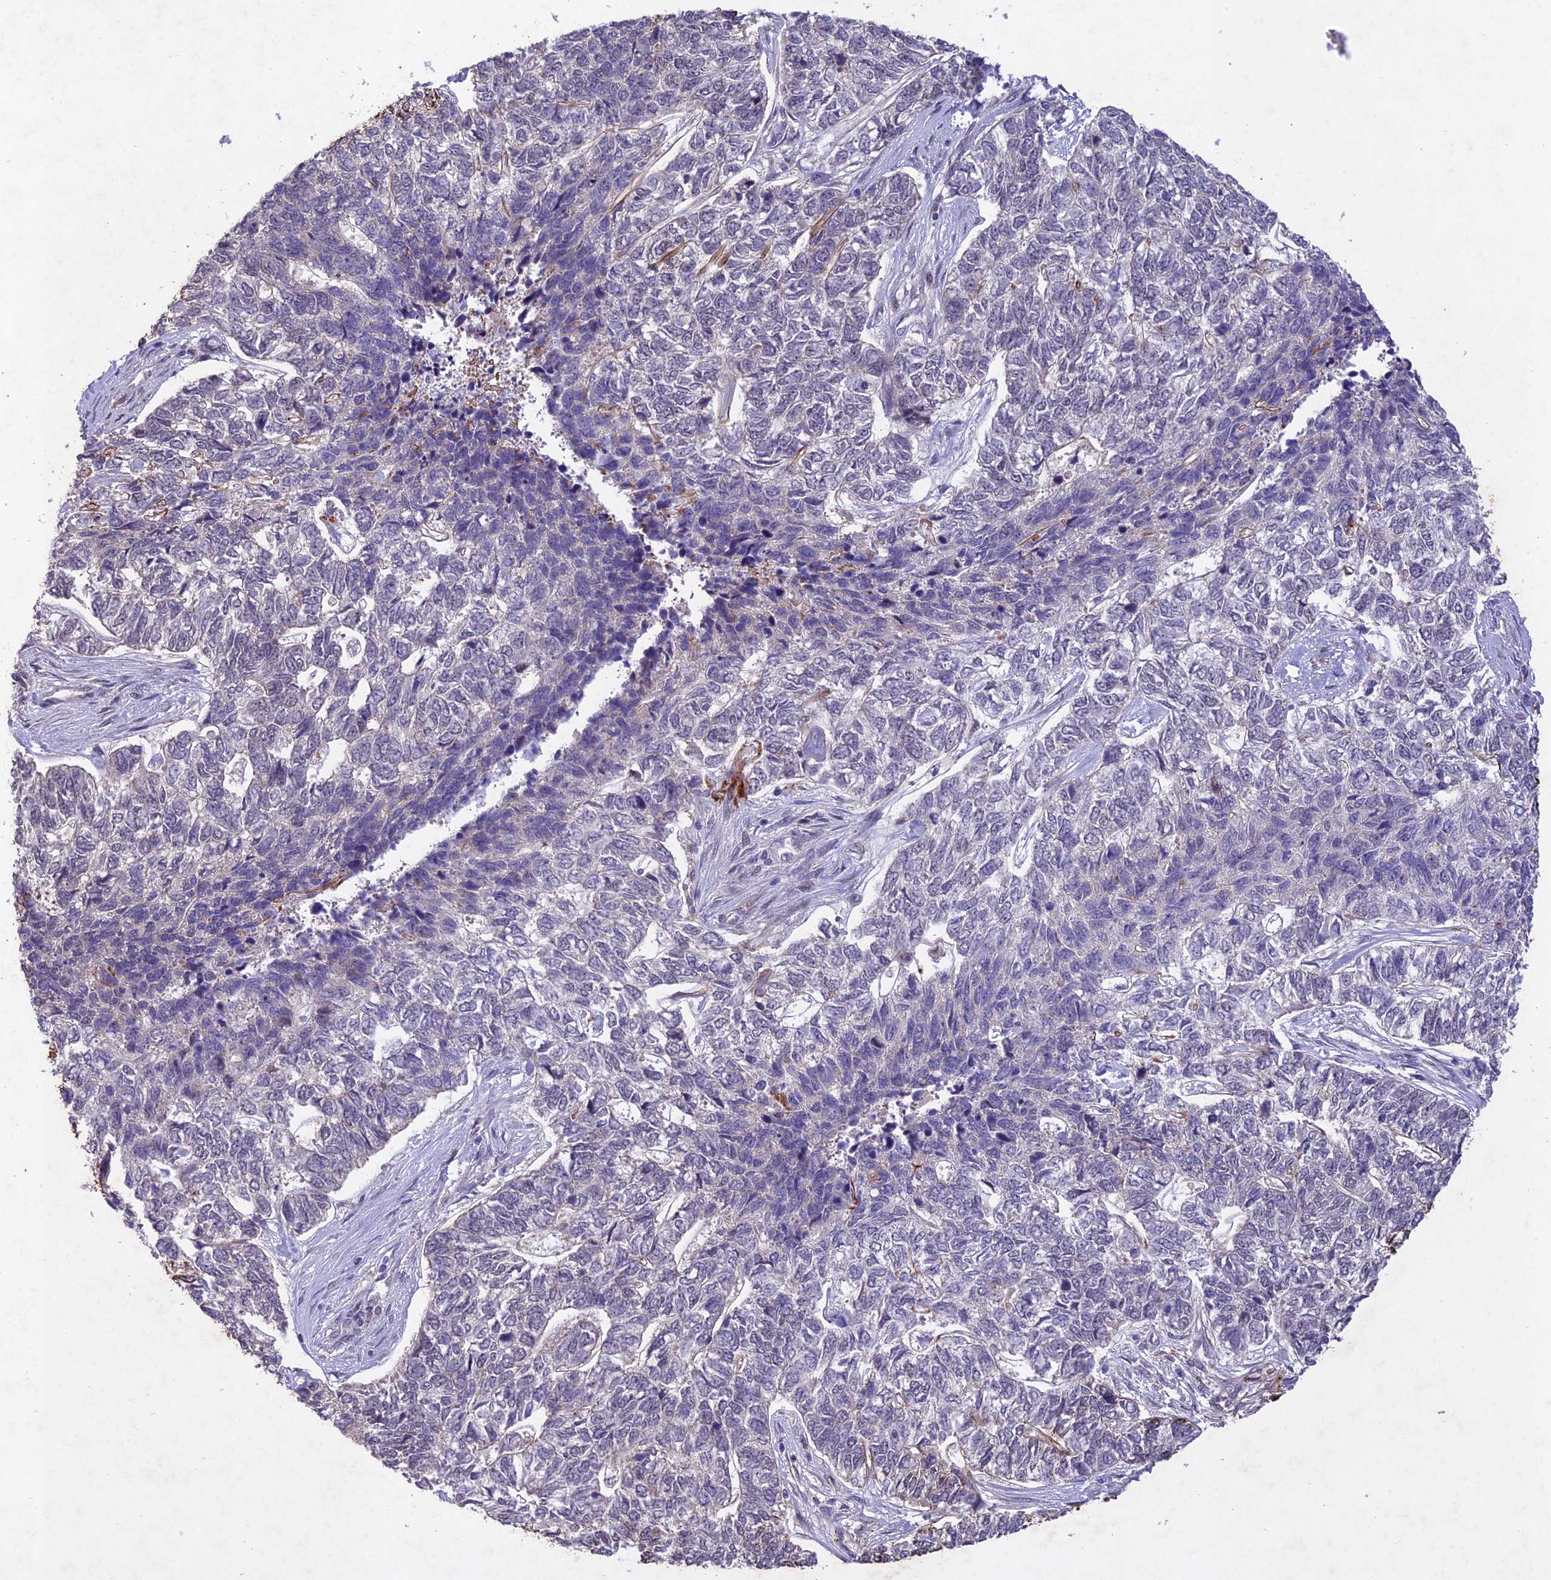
{"staining": {"intensity": "negative", "quantity": "none", "location": "none"}, "tissue": "skin cancer", "cell_type": "Tumor cells", "image_type": "cancer", "snomed": [{"axis": "morphology", "description": "Basal cell carcinoma"}, {"axis": "topography", "description": "Skin"}], "caption": "Immunohistochemical staining of human basal cell carcinoma (skin) exhibits no significant staining in tumor cells.", "gene": "ANKRD52", "patient": {"sex": "female", "age": 65}}